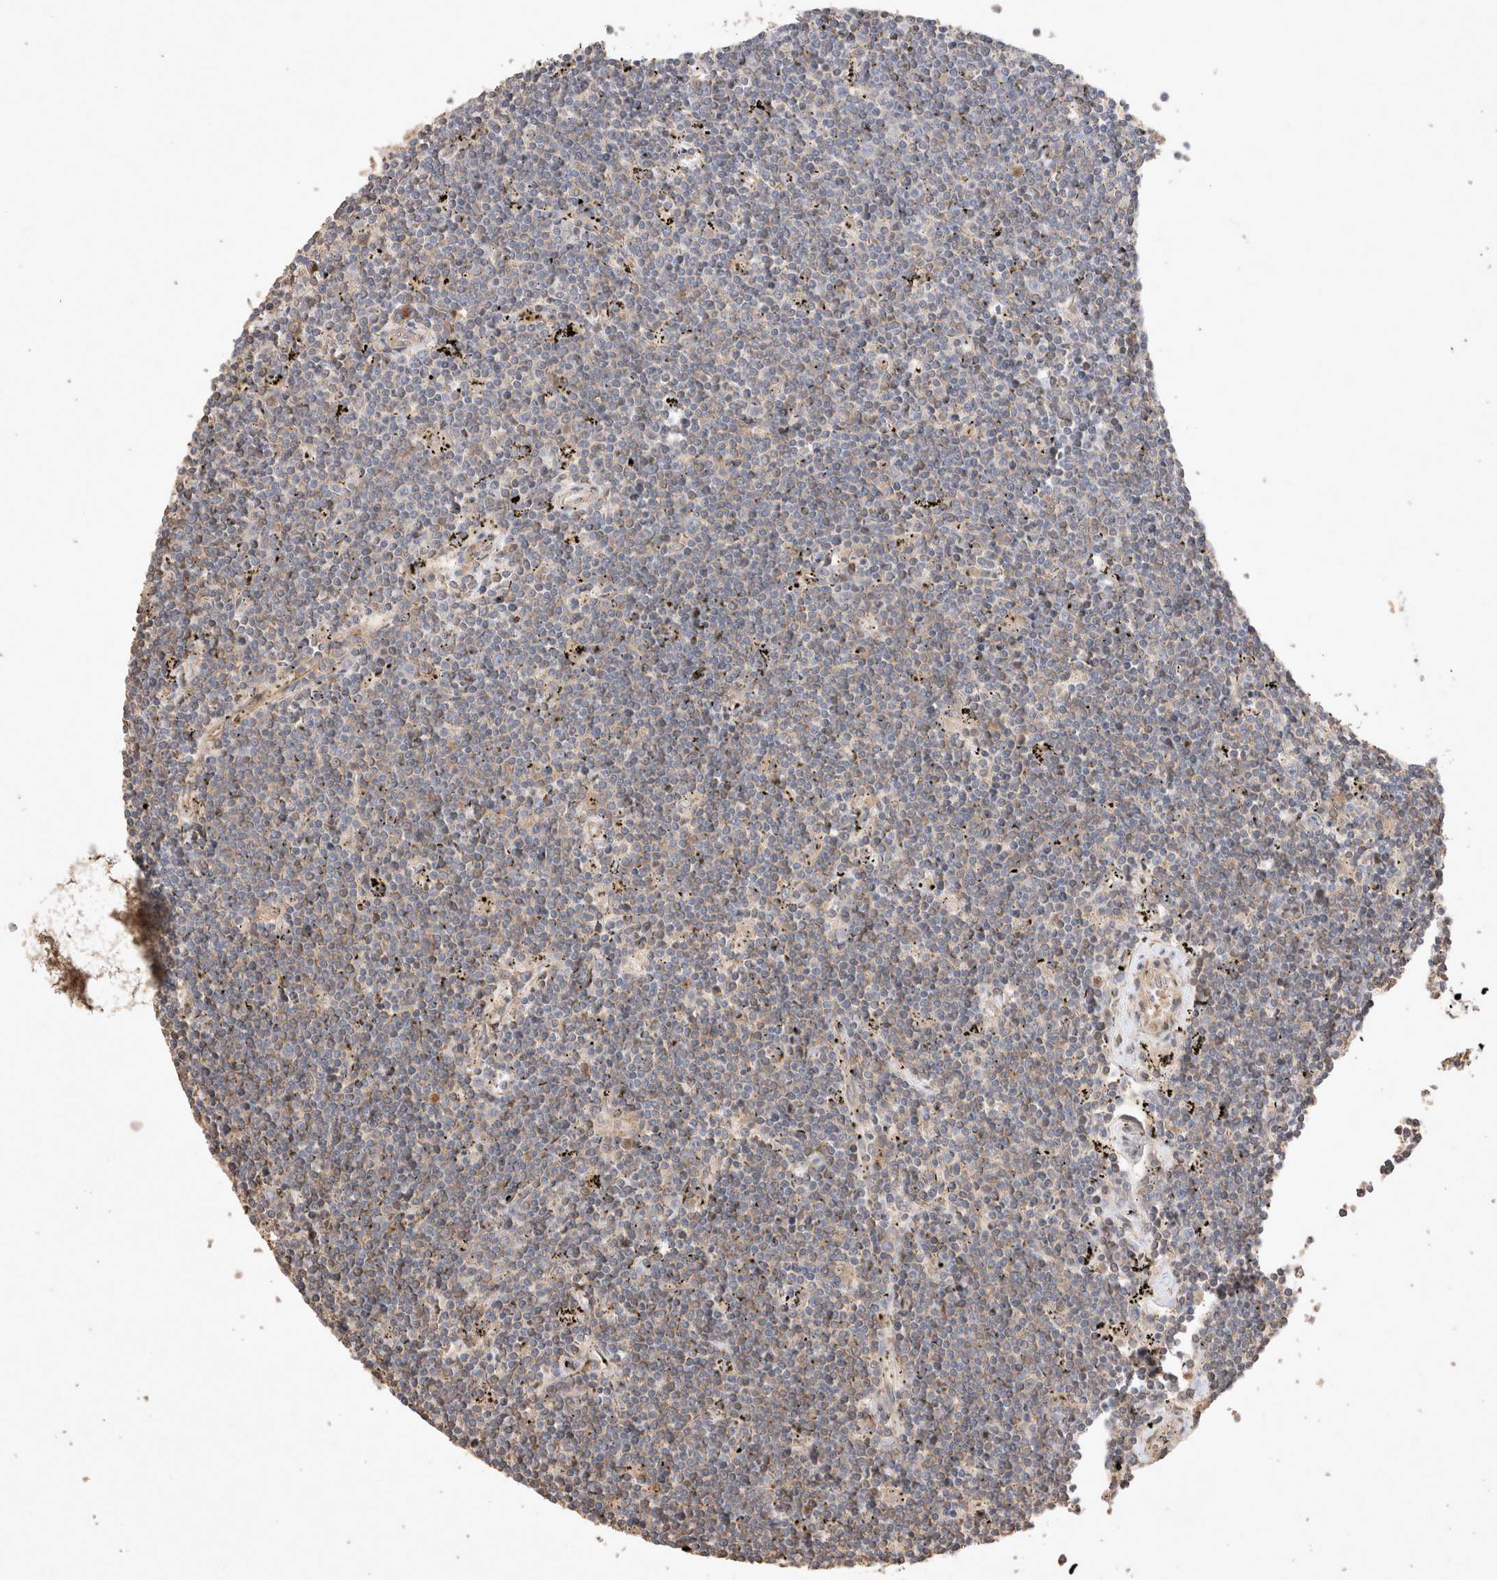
{"staining": {"intensity": "negative", "quantity": "none", "location": "none"}, "tissue": "lymphoma", "cell_type": "Tumor cells", "image_type": "cancer", "snomed": [{"axis": "morphology", "description": "Malignant lymphoma, non-Hodgkin's type, Low grade"}, {"axis": "topography", "description": "Spleen"}], "caption": "The histopathology image exhibits no significant expression in tumor cells of low-grade malignant lymphoma, non-Hodgkin's type.", "gene": "SNX31", "patient": {"sex": "male", "age": 76}}